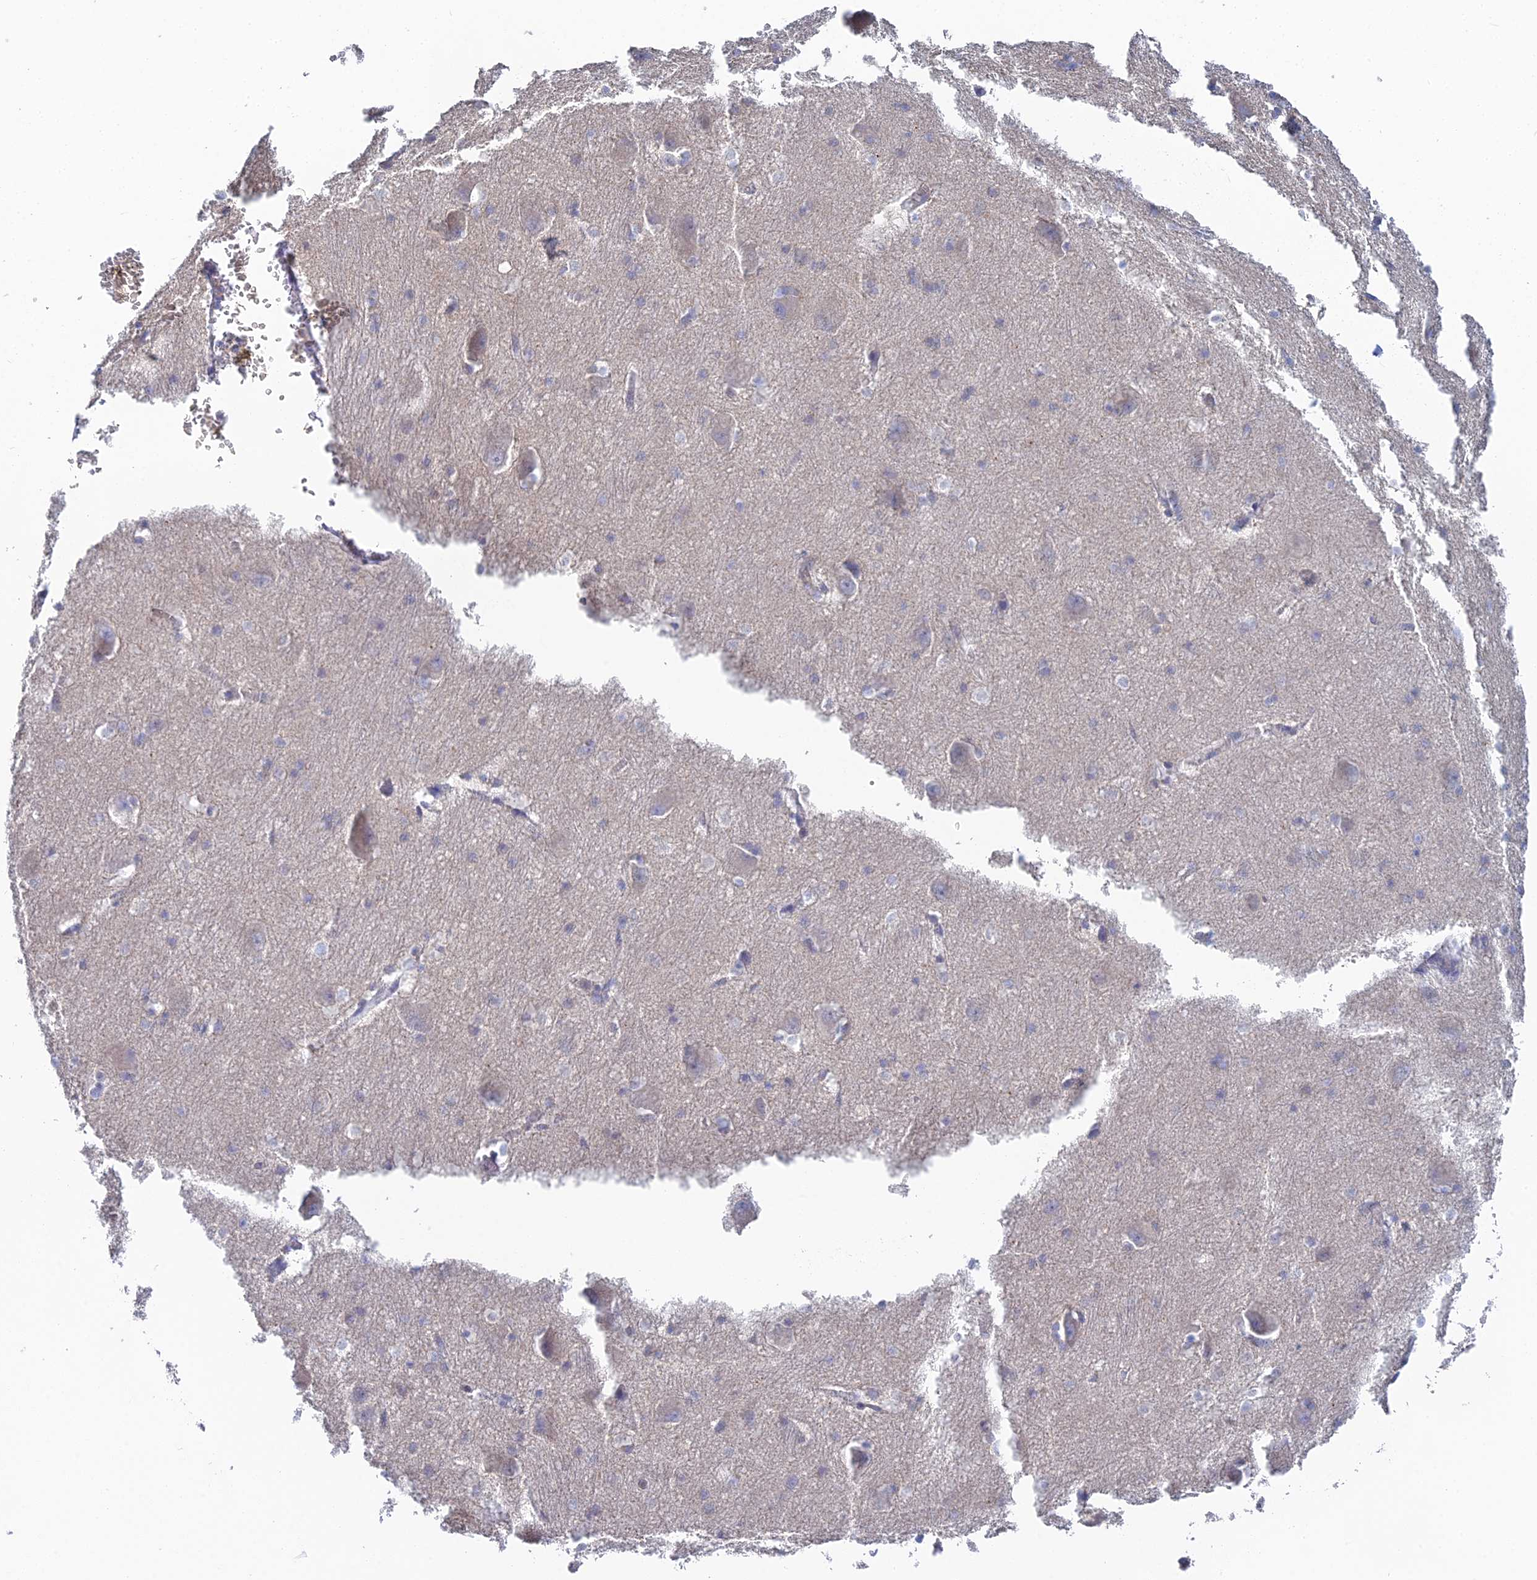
{"staining": {"intensity": "negative", "quantity": "none", "location": "none"}, "tissue": "caudate", "cell_type": "Glial cells", "image_type": "normal", "snomed": [{"axis": "morphology", "description": "Normal tissue, NOS"}, {"axis": "topography", "description": "Lateral ventricle wall"}], "caption": "High magnification brightfield microscopy of unremarkable caudate stained with DAB (brown) and counterstained with hematoxylin (blue): glial cells show no significant expression. The staining is performed using DAB (3,3'-diaminobenzidine) brown chromogen with nuclei counter-stained in using hematoxylin.", "gene": "DNAH14", "patient": {"sex": "male", "age": 37}}